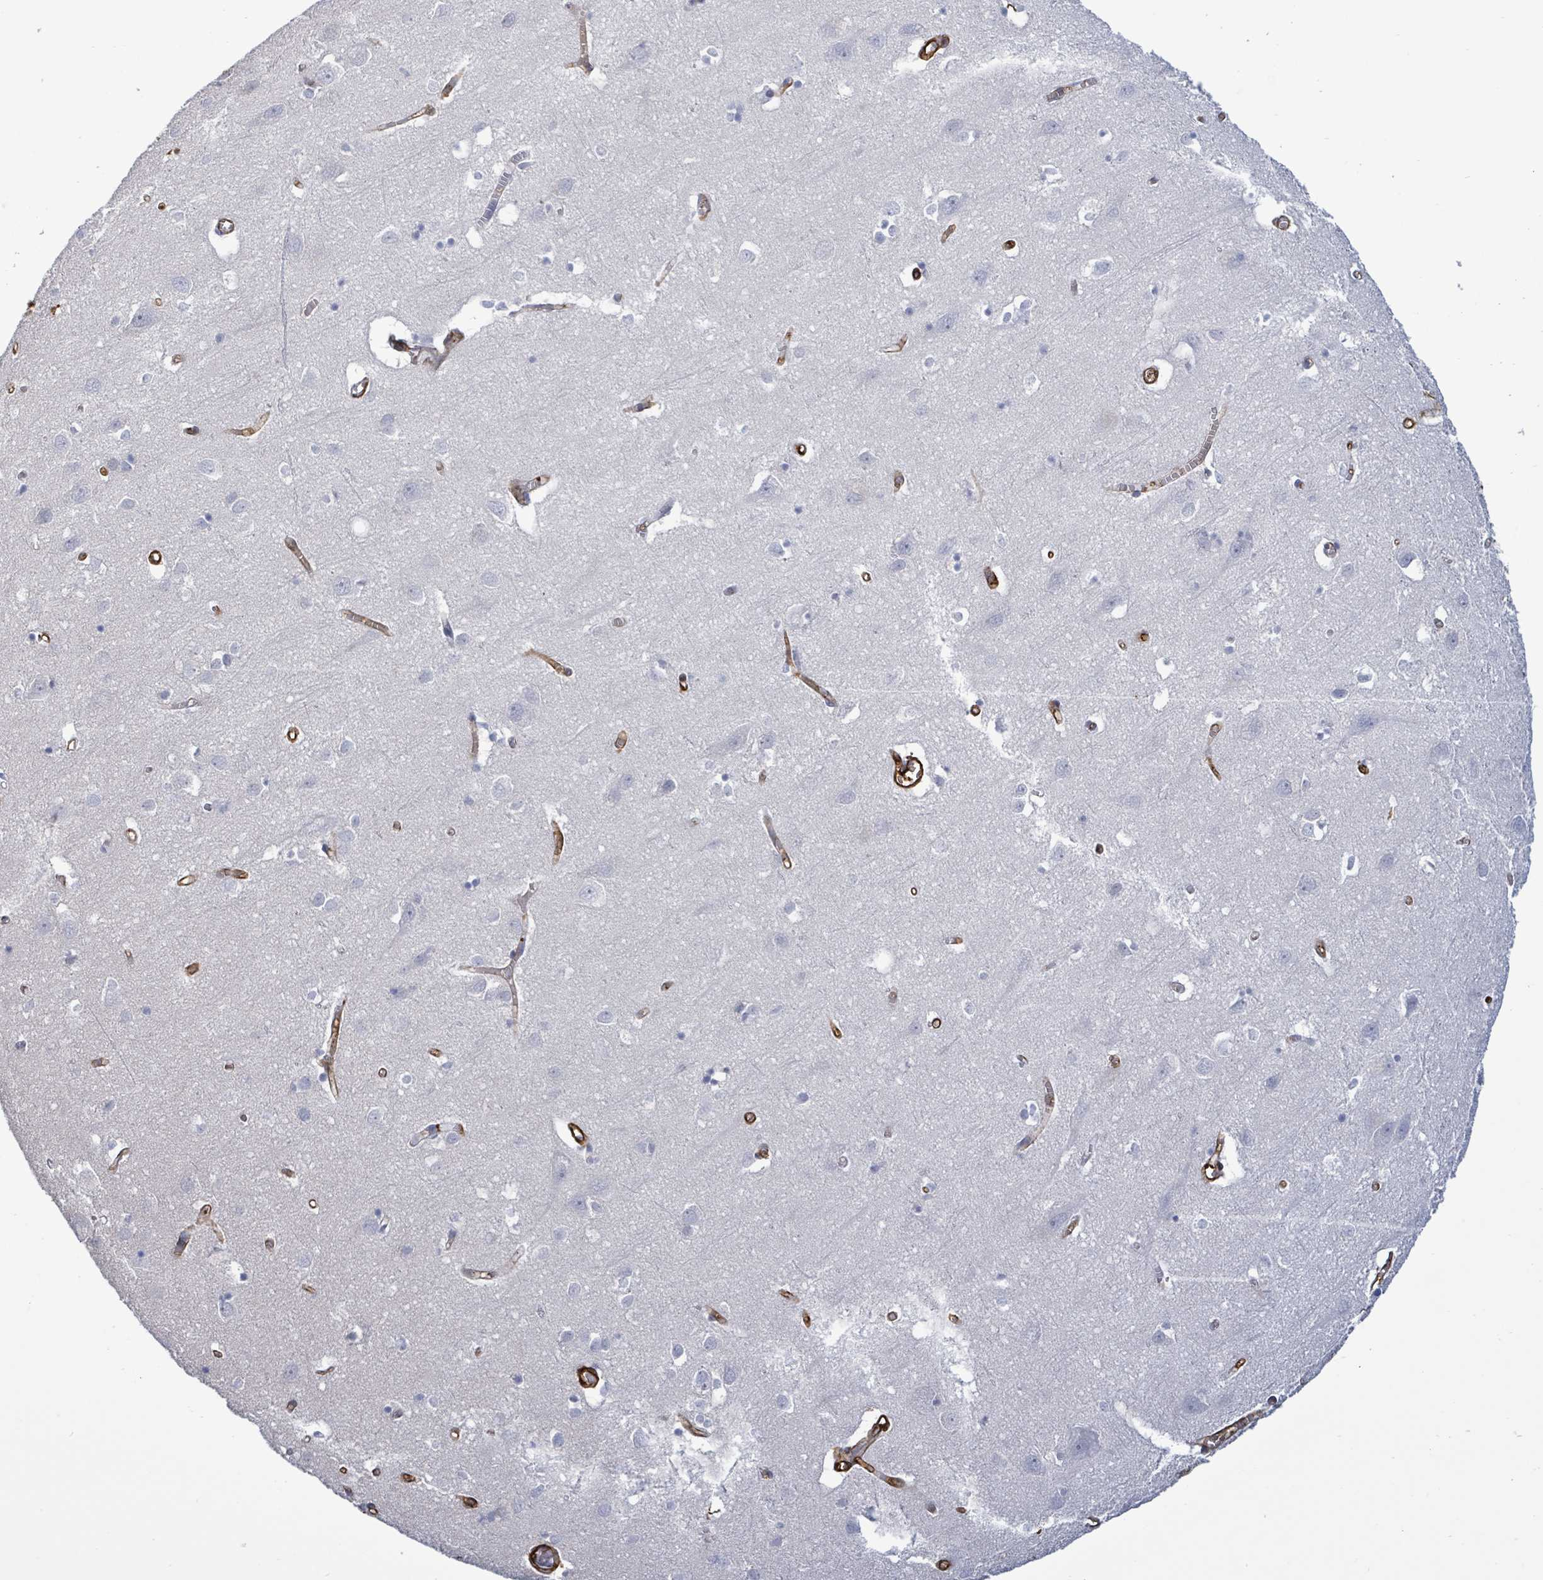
{"staining": {"intensity": "strong", "quantity": ">75%", "location": "cytoplasmic/membranous"}, "tissue": "cerebral cortex", "cell_type": "Endothelial cells", "image_type": "normal", "snomed": [{"axis": "morphology", "description": "Normal tissue, NOS"}, {"axis": "topography", "description": "Cerebral cortex"}], "caption": "This is a micrograph of IHC staining of benign cerebral cortex, which shows strong positivity in the cytoplasmic/membranous of endothelial cells.", "gene": "PRKRIP1", "patient": {"sex": "male", "age": 70}}